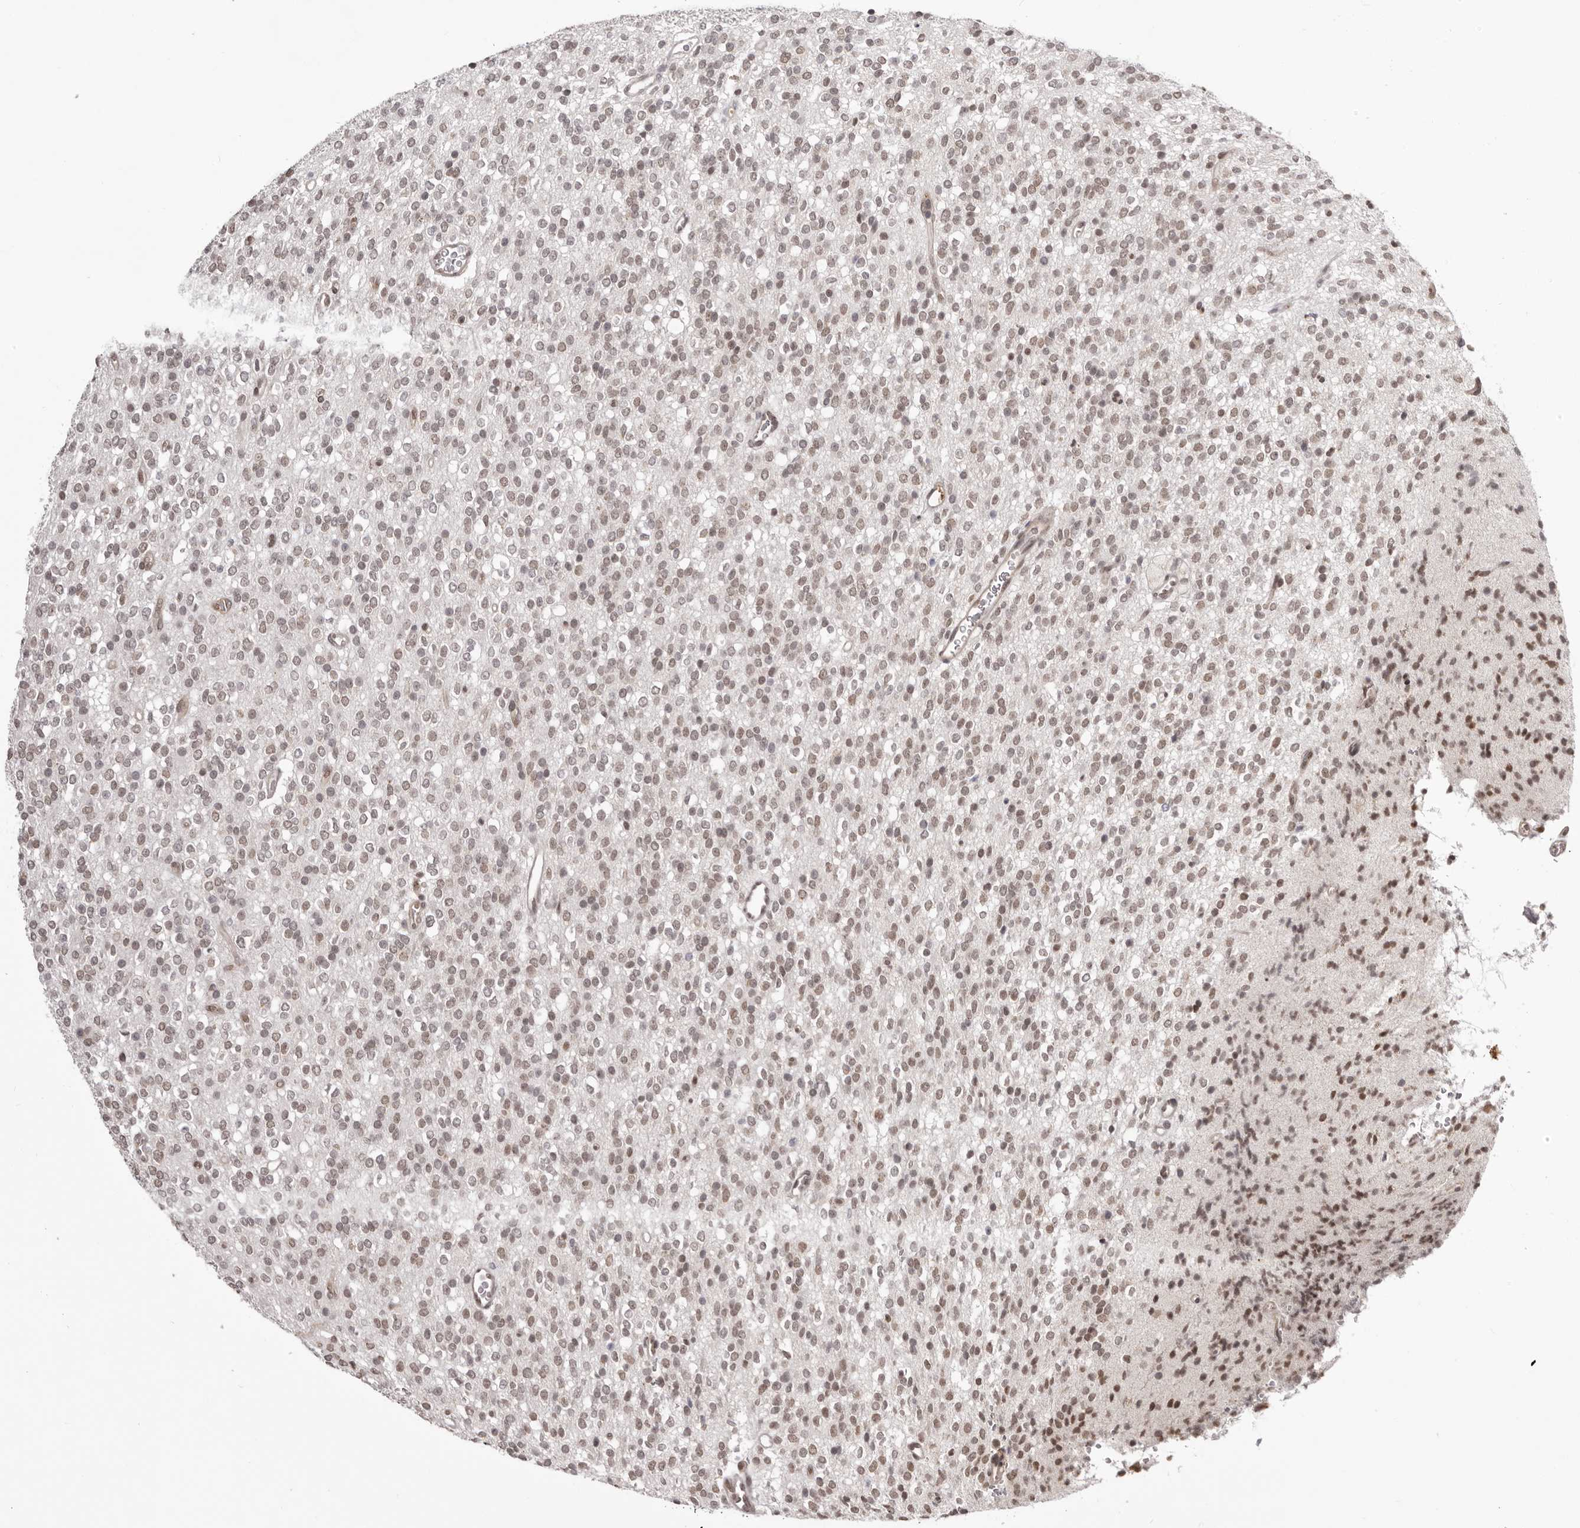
{"staining": {"intensity": "moderate", "quantity": ">75%", "location": "nuclear"}, "tissue": "glioma", "cell_type": "Tumor cells", "image_type": "cancer", "snomed": [{"axis": "morphology", "description": "Glioma, malignant, High grade"}, {"axis": "topography", "description": "Brain"}], "caption": "There is medium levels of moderate nuclear staining in tumor cells of glioma, as demonstrated by immunohistochemical staining (brown color).", "gene": "RNF2", "patient": {"sex": "male", "age": 34}}